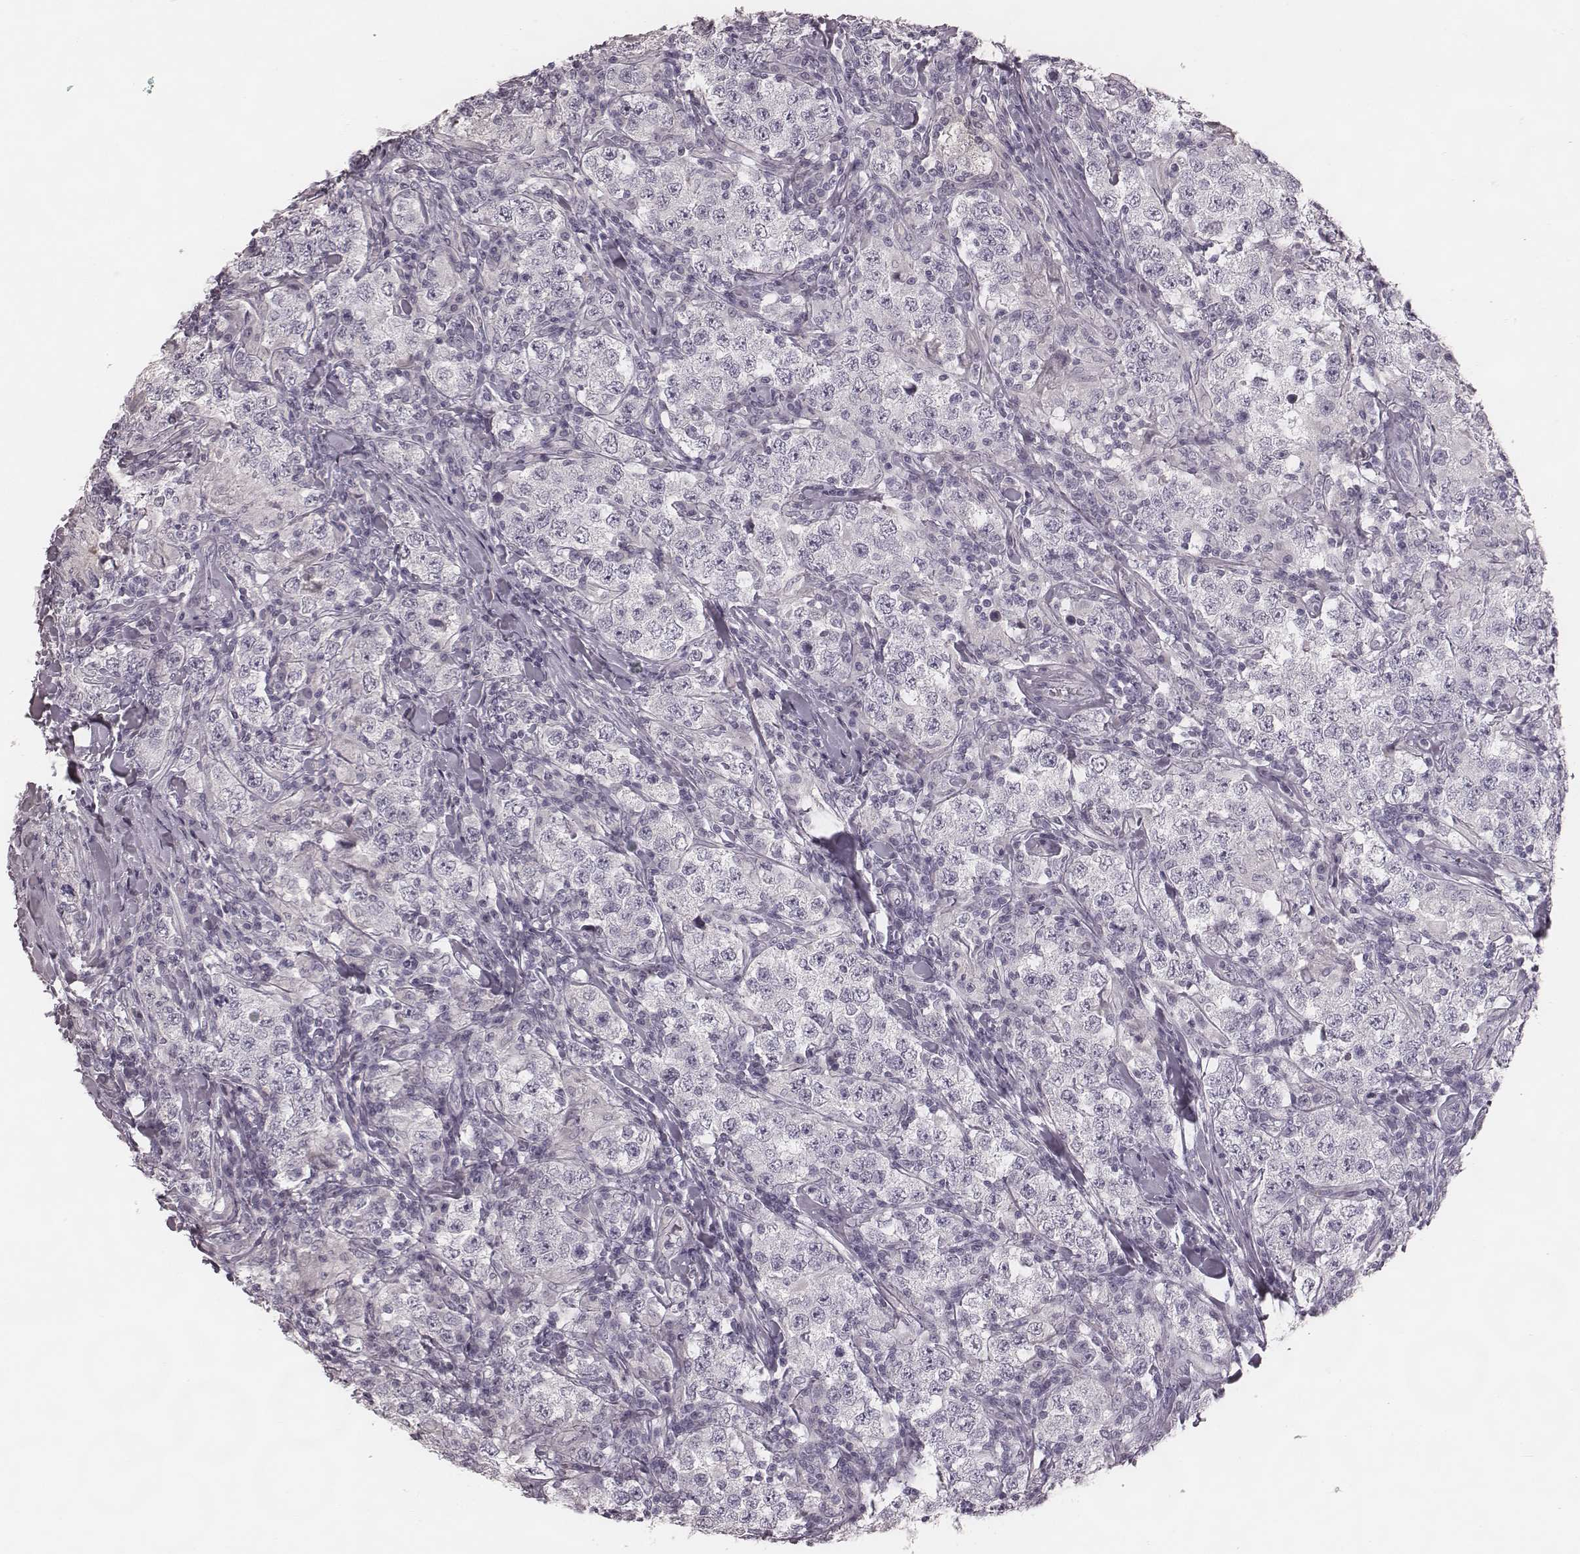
{"staining": {"intensity": "negative", "quantity": "none", "location": "none"}, "tissue": "testis cancer", "cell_type": "Tumor cells", "image_type": "cancer", "snomed": [{"axis": "morphology", "description": "Seminoma, NOS"}, {"axis": "morphology", "description": "Carcinoma, Embryonal, NOS"}, {"axis": "topography", "description": "Testis"}], "caption": "Tumor cells show no significant protein expression in seminoma (testis).", "gene": "SPA17", "patient": {"sex": "male", "age": 41}}